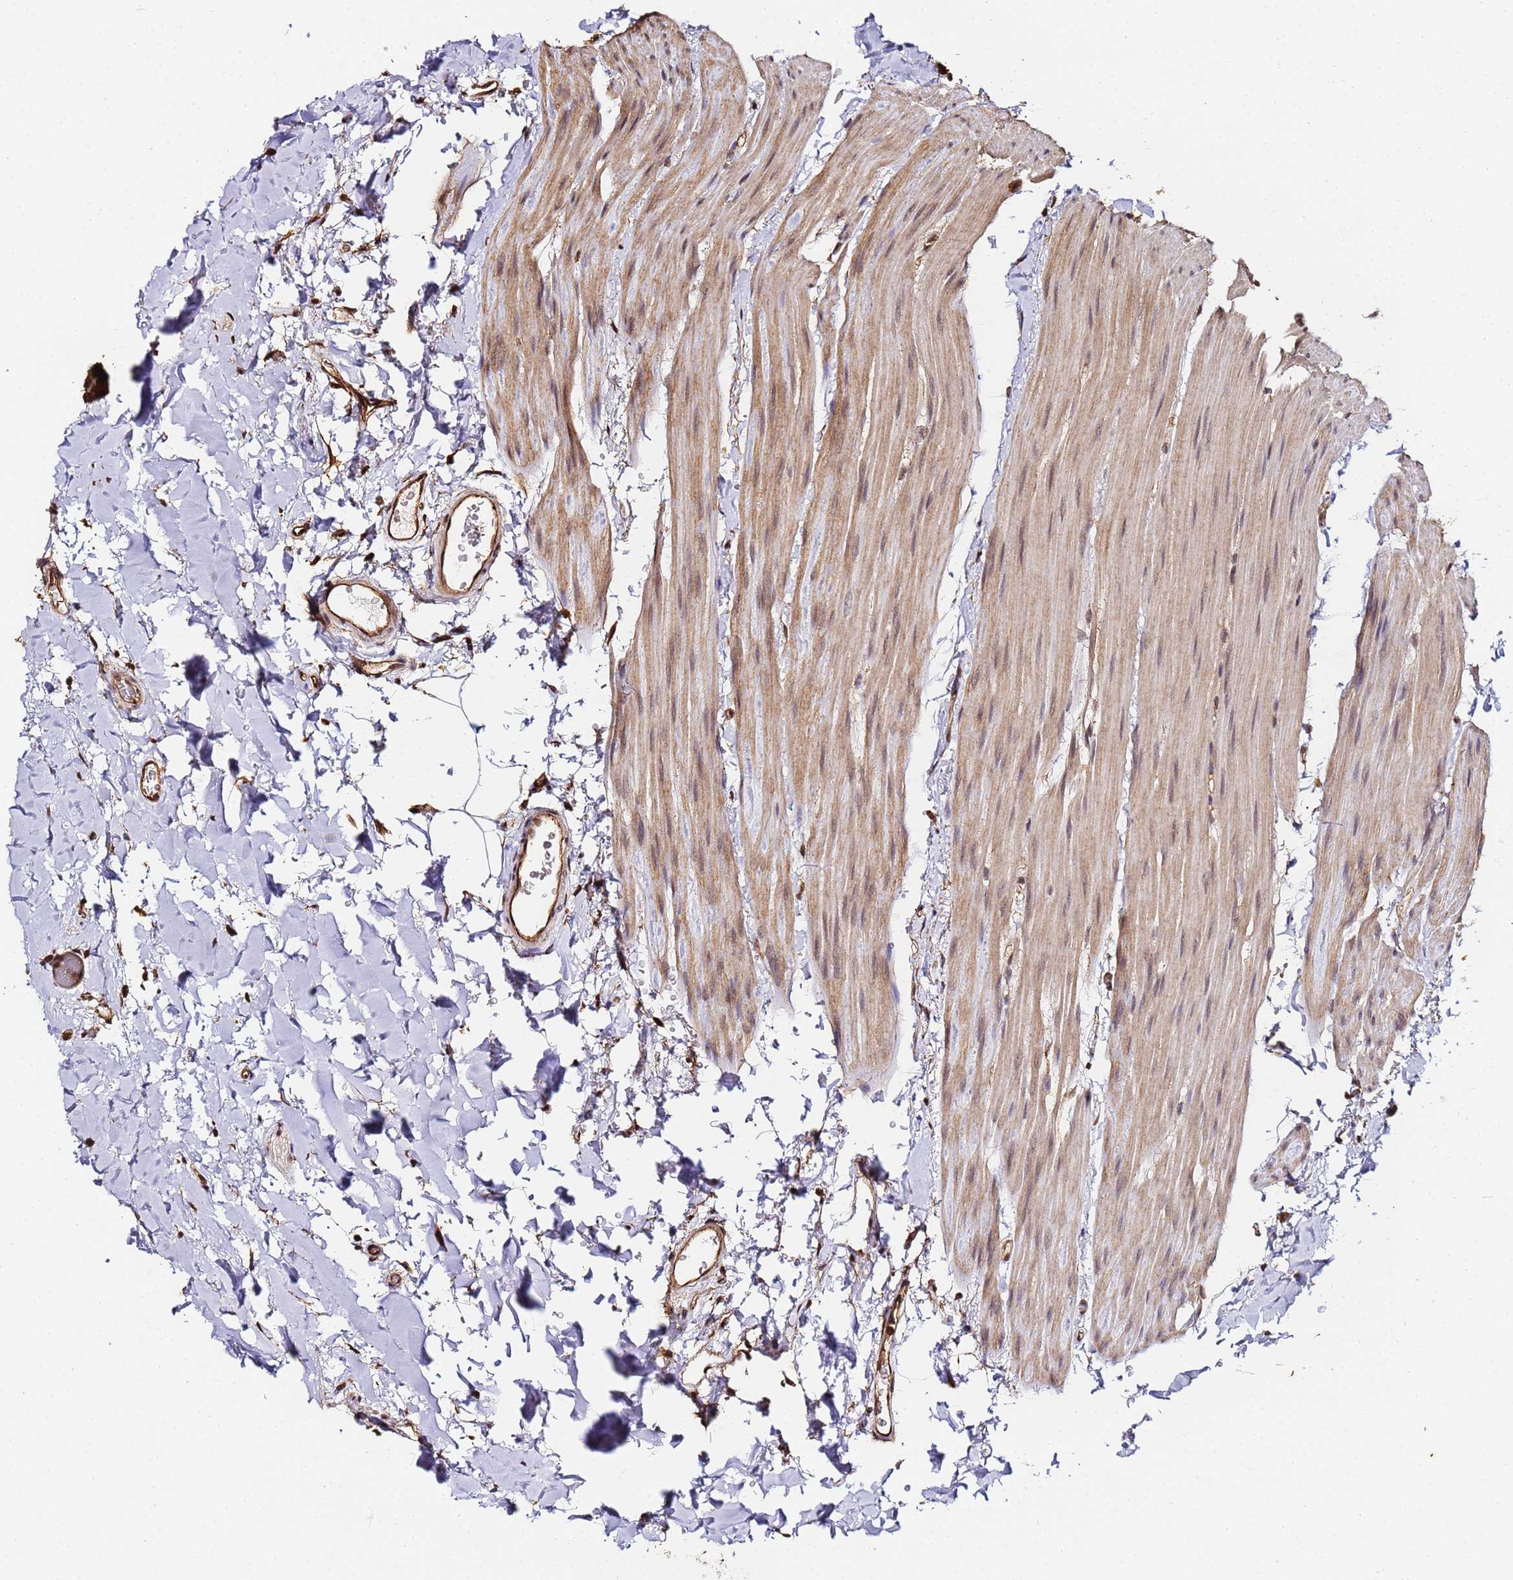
{"staining": {"intensity": "moderate", "quantity": ">75%", "location": "cytoplasmic/membranous,nuclear"}, "tissue": "colon", "cell_type": "Endothelial cells", "image_type": "normal", "snomed": [{"axis": "morphology", "description": "Normal tissue, NOS"}, {"axis": "topography", "description": "Colon"}], "caption": "This histopathology image exhibits IHC staining of benign human colon, with medium moderate cytoplasmic/membranous,nuclear staining in about >75% of endothelial cells.", "gene": "PPP4C", "patient": {"sex": "male", "age": 75}}